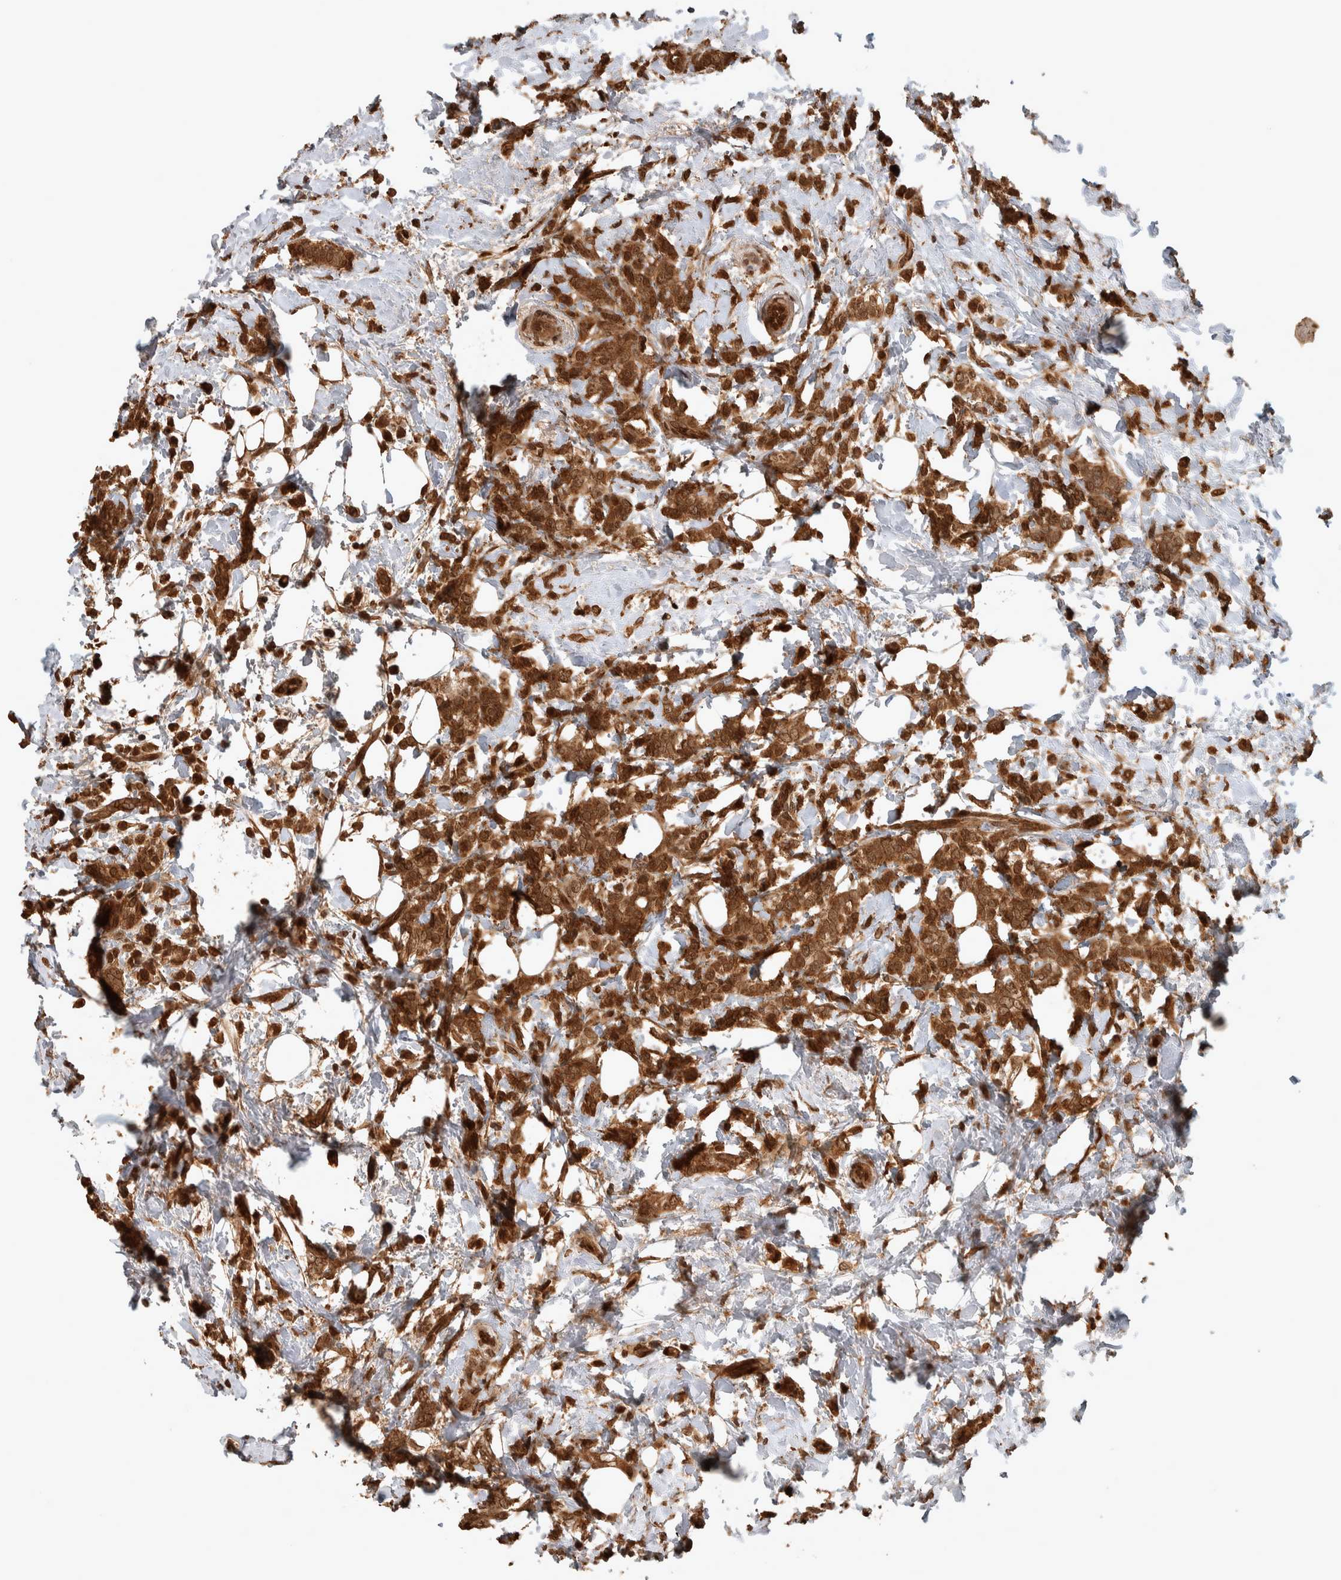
{"staining": {"intensity": "moderate", "quantity": ">75%", "location": "cytoplasmic/membranous,nuclear"}, "tissue": "breast cancer", "cell_type": "Tumor cells", "image_type": "cancer", "snomed": [{"axis": "morphology", "description": "Lobular carcinoma"}, {"axis": "topography", "description": "Breast"}], "caption": "Immunohistochemical staining of human breast cancer (lobular carcinoma) shows medium levels of moderate cytoplasmic/membranous and nuclear staining in approximately >75% of tumor cells.", "gene": "CNTROB", "patient": {"sex": "female", "age": 50}}